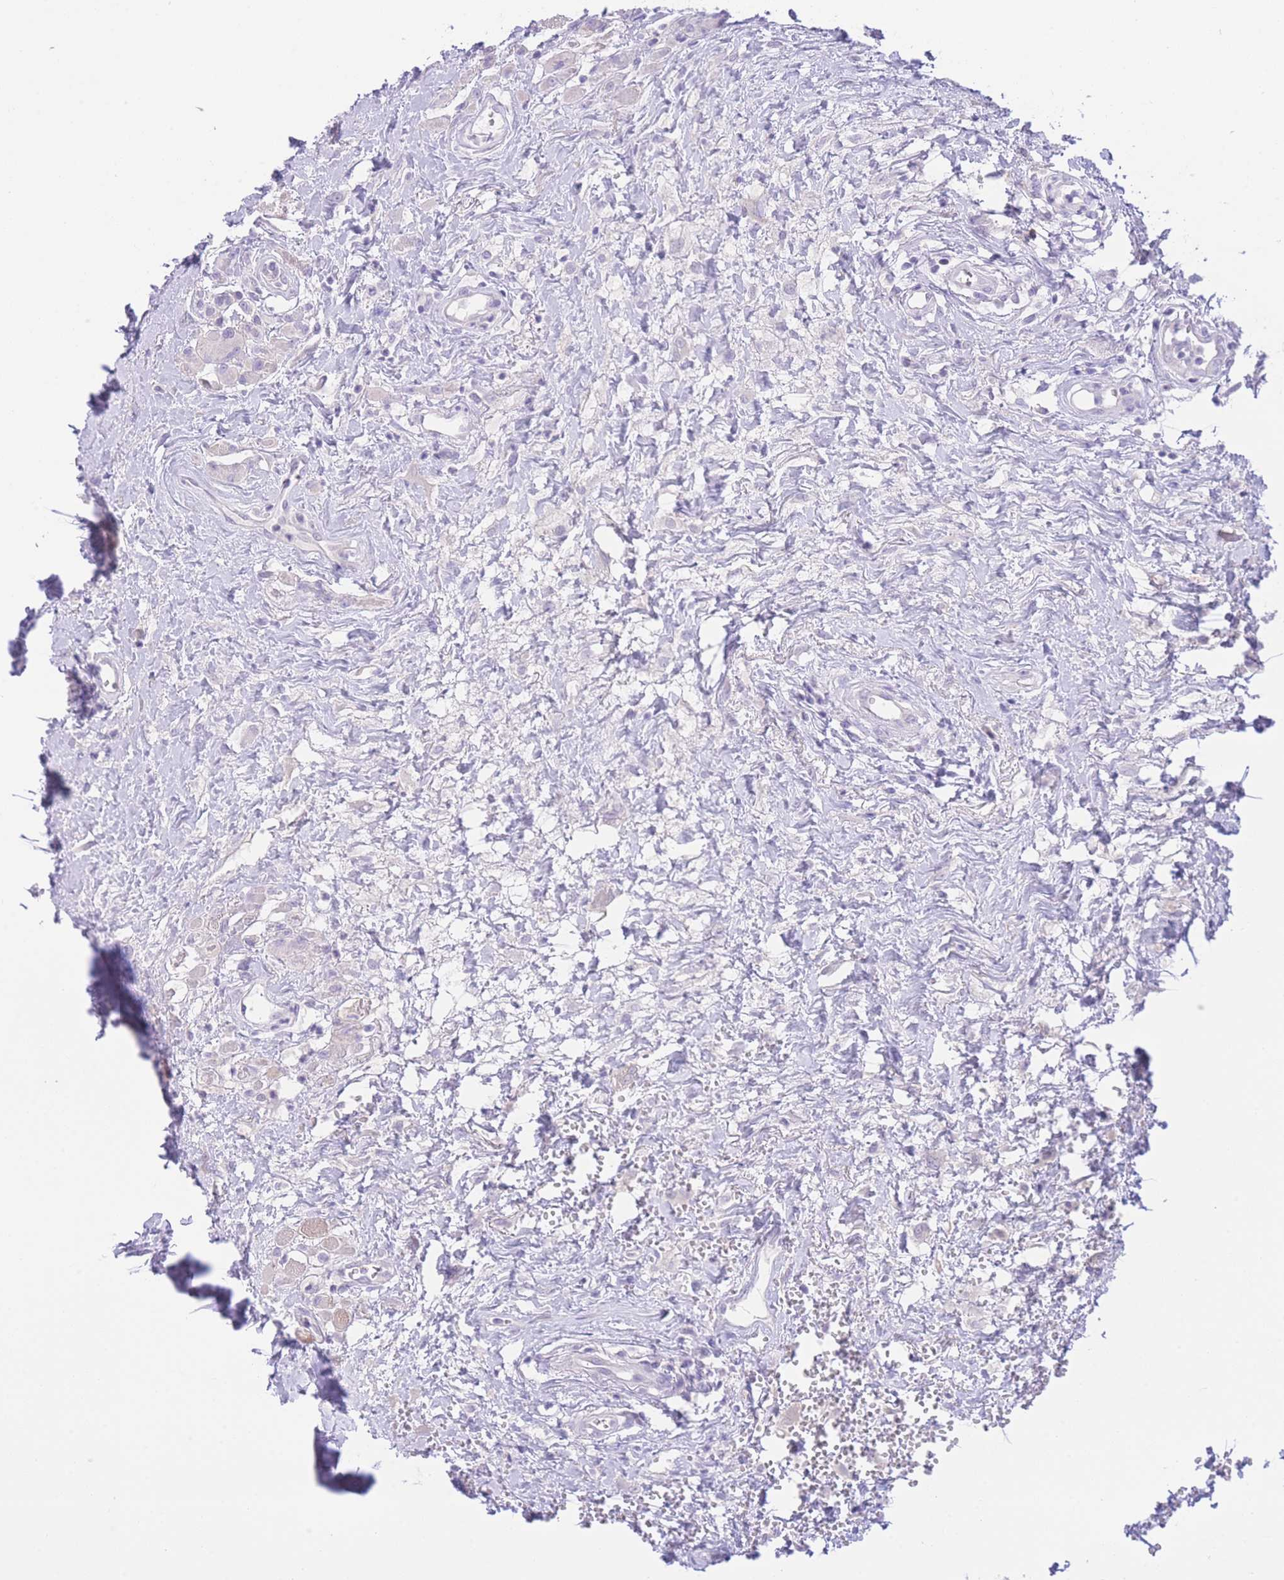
{"staining": {"intensity": "negative", "quantity": "none", "location": "none"}, "tissue": "head and neck cancer", "cell_type": "Tumor cells", "image_type": "cancer", "snomed": [{"axis": "morphology", "description": "Squamous cell carcinoma, NOS"}, {"axis": "topography", "description": "Head-Neck"}], "caption": "Tumor cells are negative for protein expression in human squamous cell carcinoma (head and neck).", "gene": "ZNF212", "patient": {"sex": "female", "age": 70}}